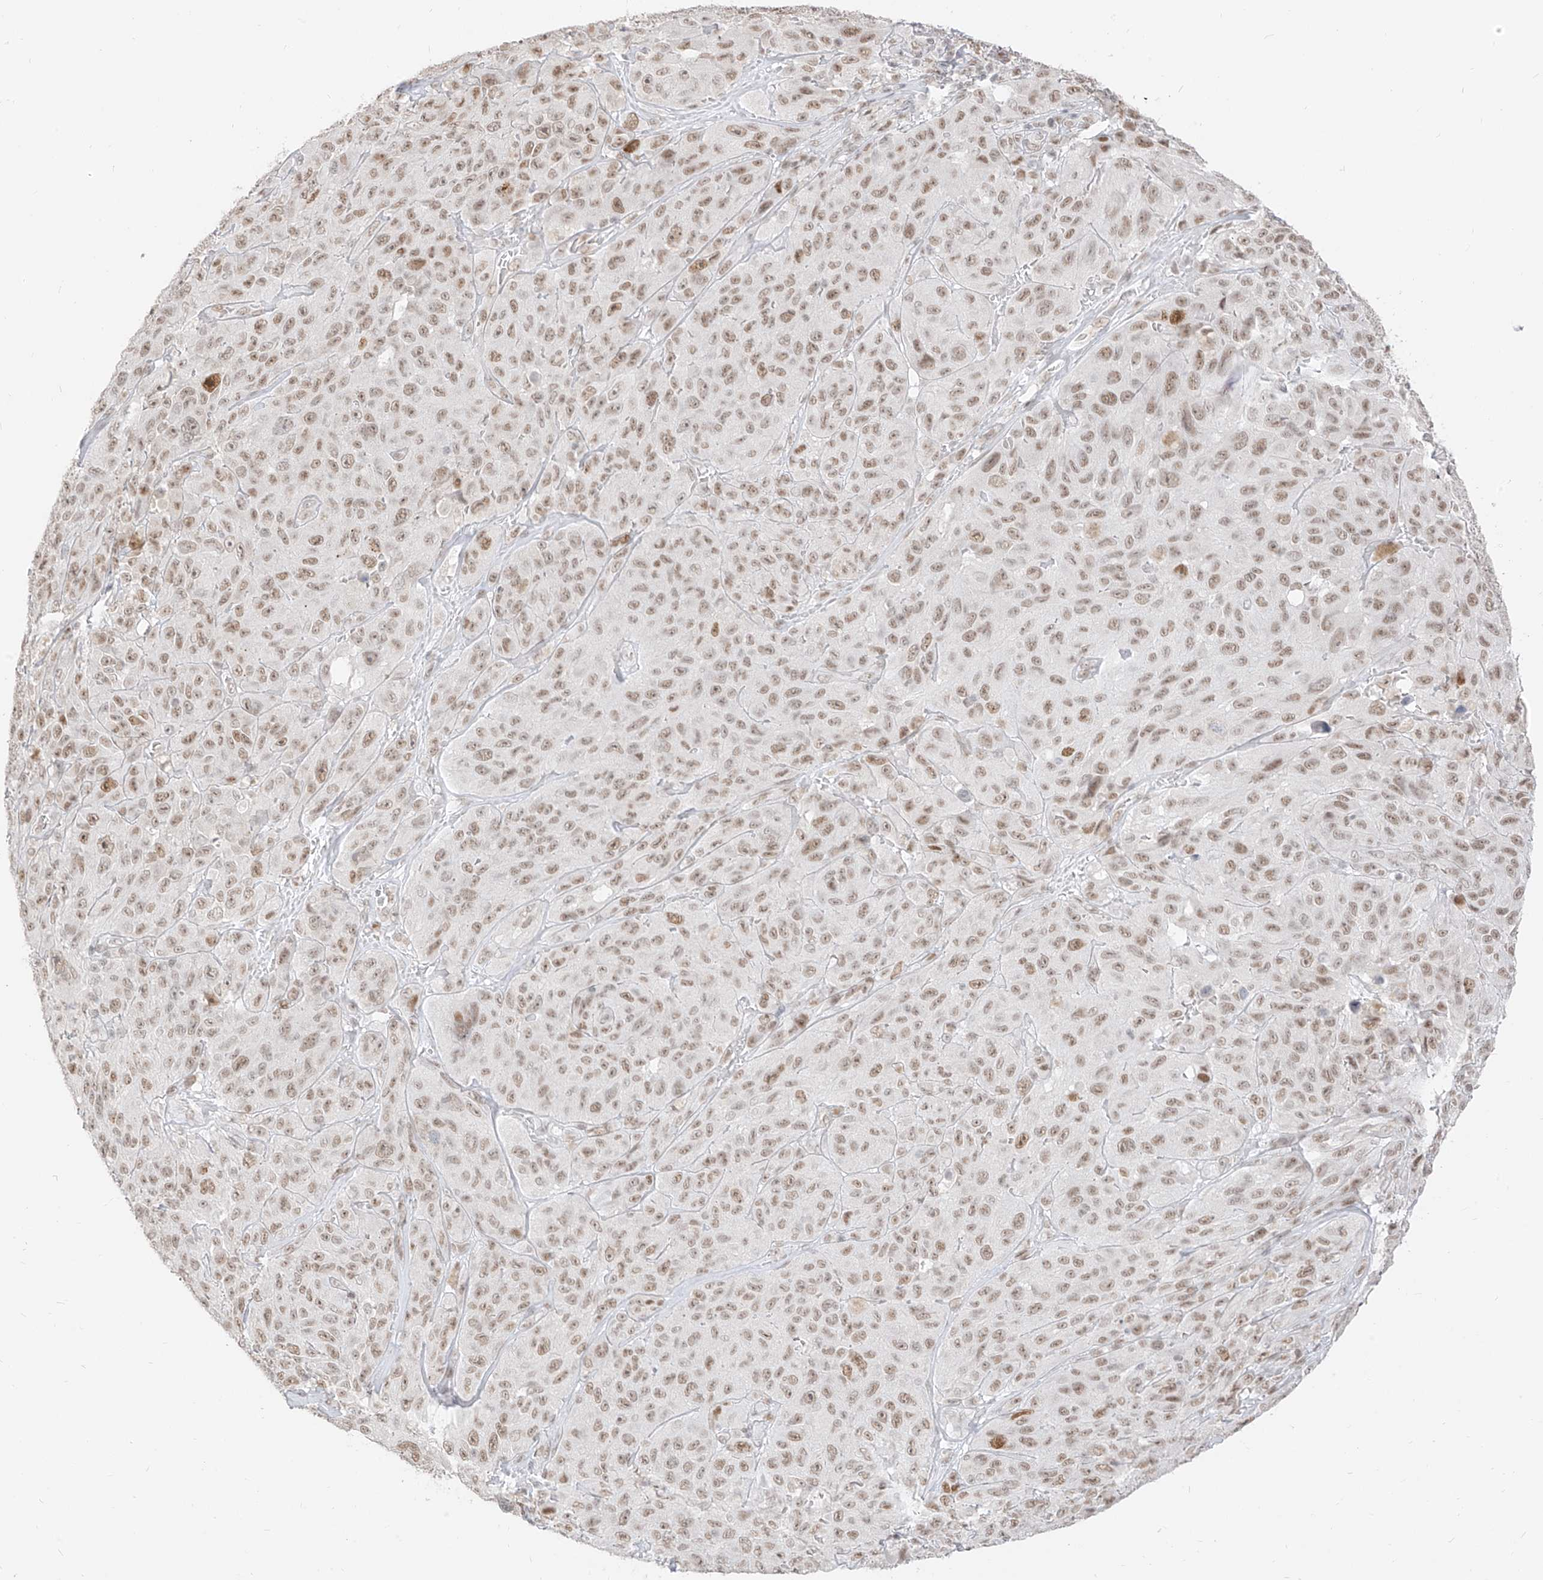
{"staining": {"intensity": "moderate", "quantity": ">75%", "location": "nuclear"}, "tissue": "melanoma", "cell_type": "Tumor cells", "image_type": "cancer", "snomed": [{"axis": "morphology", "description": "Malignant melanoma, NOS"}, {"axis": "topography", "description": "Skin"}], "caption": "An image of human melanoma stained for a protein demonstrates moderate nuclear brown staining in tumor cells.", "gene": "SUPT5H", "patient": {"sex": "male", "age": 66}}